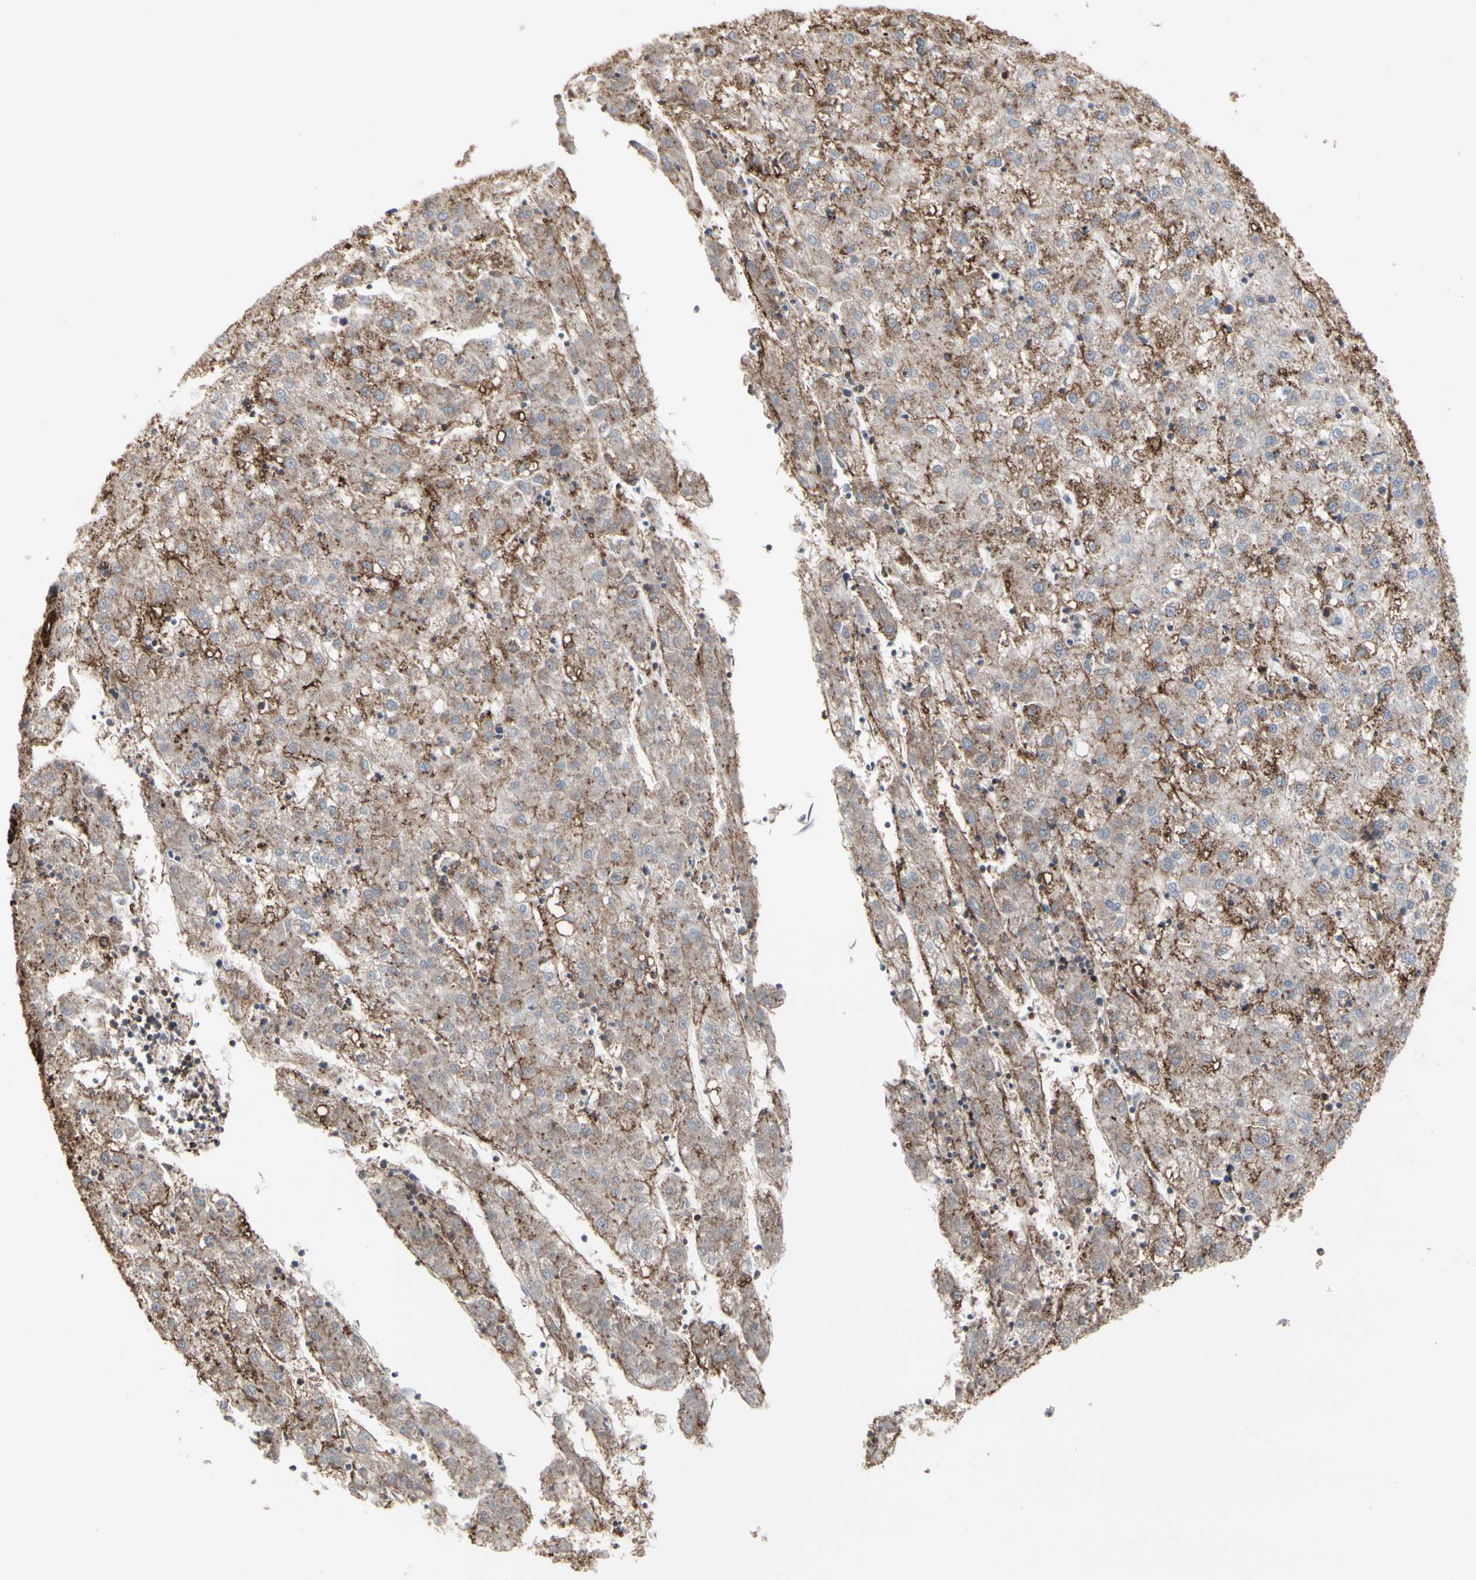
{"staining": {"intensity": "weak", "quantity": ">75%", "location": "cytoplasmic/membranous"}, "tissue": "liver cancer", "cell_type": "Tumor cells", "image_type": "cancer", "snomed": [{"axis": "morphology", "description": "Carcinoma, Hepatocellular, NOS"}, {"axis": "topography", "description": "Liver"}], "caption": "The immunohistochemical stain highlights weak cytoplasmic/membranous staining in tumor cells of liver cancer (hepatocellular carcinoma) tissue.", "gene": "ANXA6", "patient": {"sex": "male", "age": 72}}